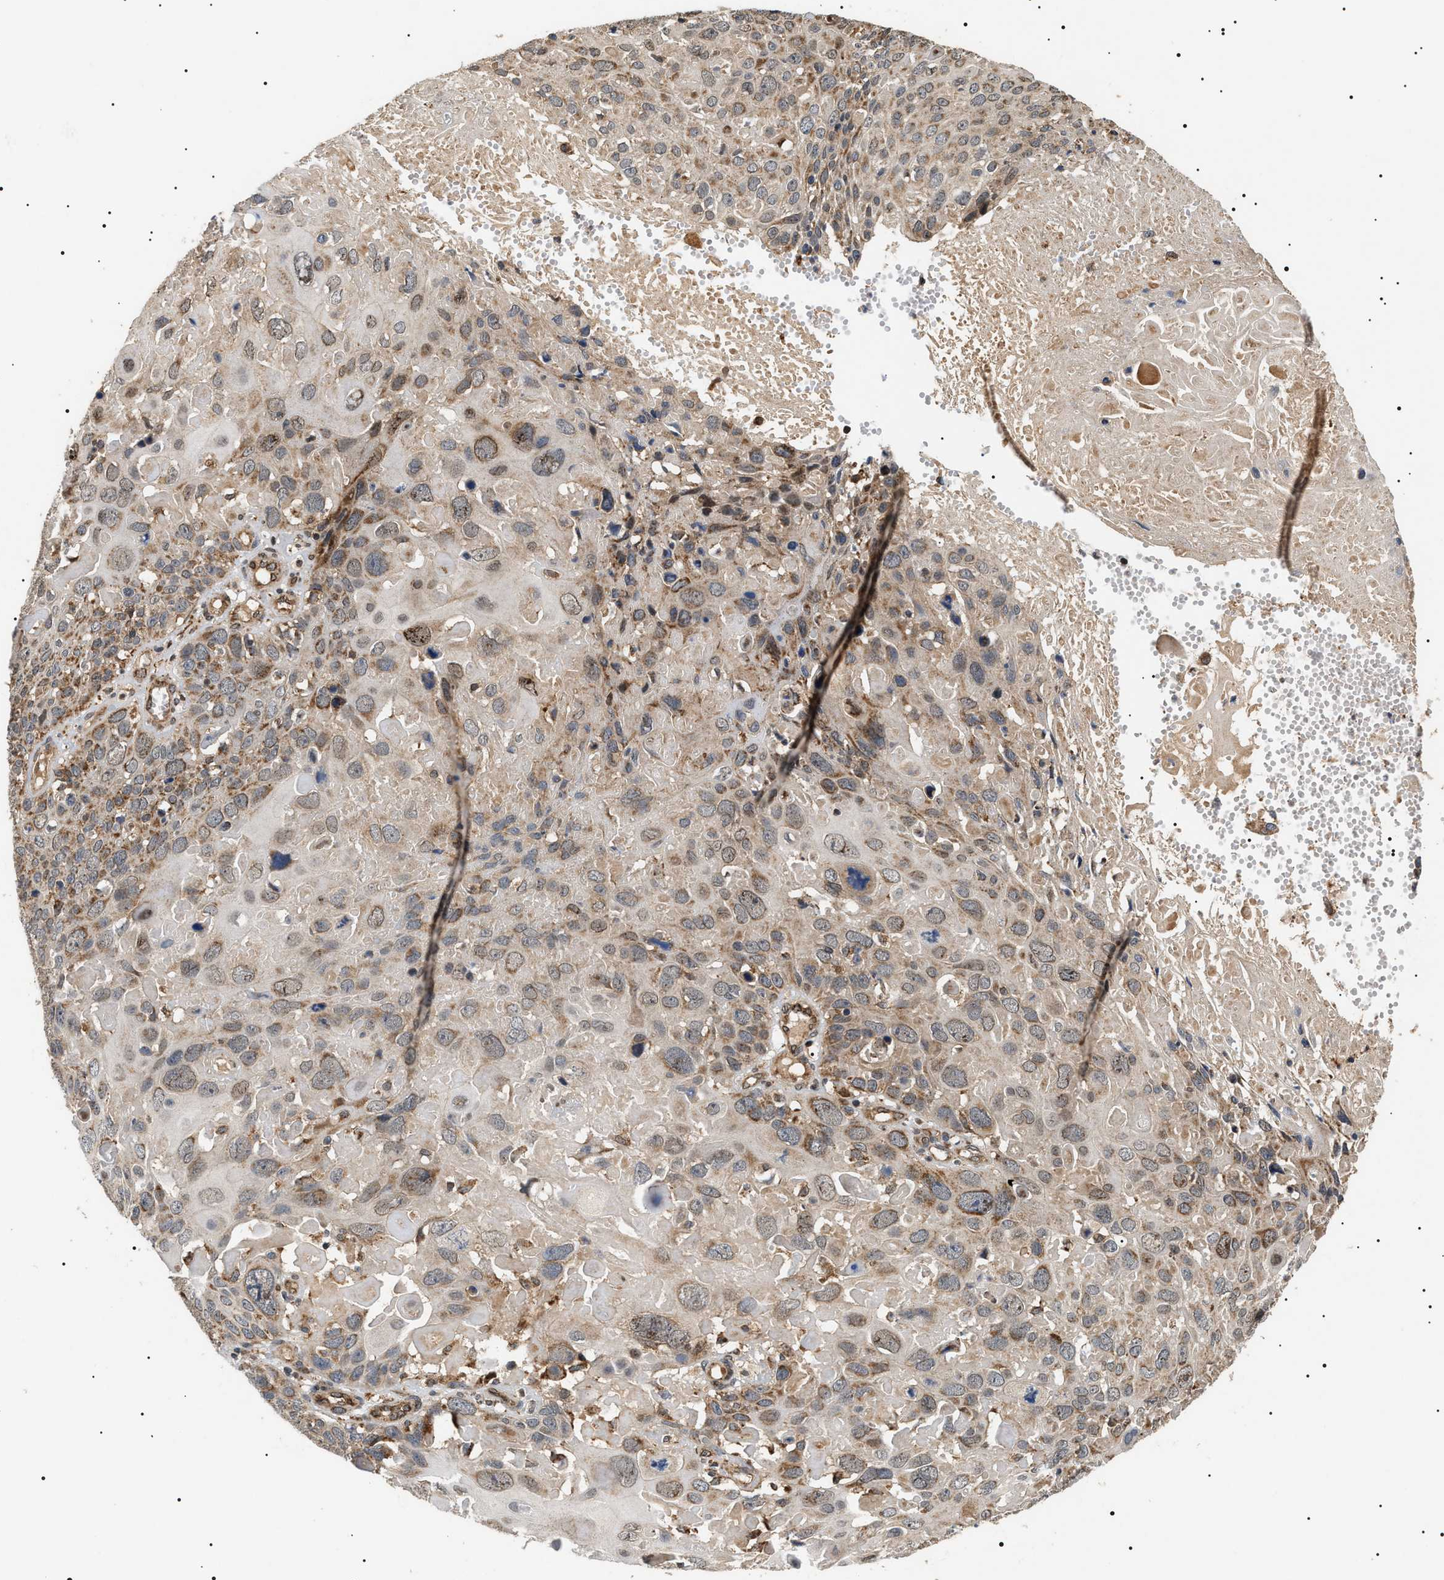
{"staining": {"intensity": "moderate", "quantity": "<25%", "location": "cytoplasmic/membranous"}, "tissue": "cervical cancer", "cell_type": "Tumor cells", "image_type": "cancer", "snomed": [{"axis": "morphology", "description": "Squamous cell carcinoma, NOS"}, {"axis": "topography", "description": "Cervix"}], "caption": "Protein analysis of cervical cancer (squamous cell carcinoma) tissue demonstrates moderate cytoplasmic/membranous expression in approximately <25% of tumor cells. Nuclei are stained in blue.", "gene": "ZBTB26", "patient": {"sex": "female", "age": 74}}